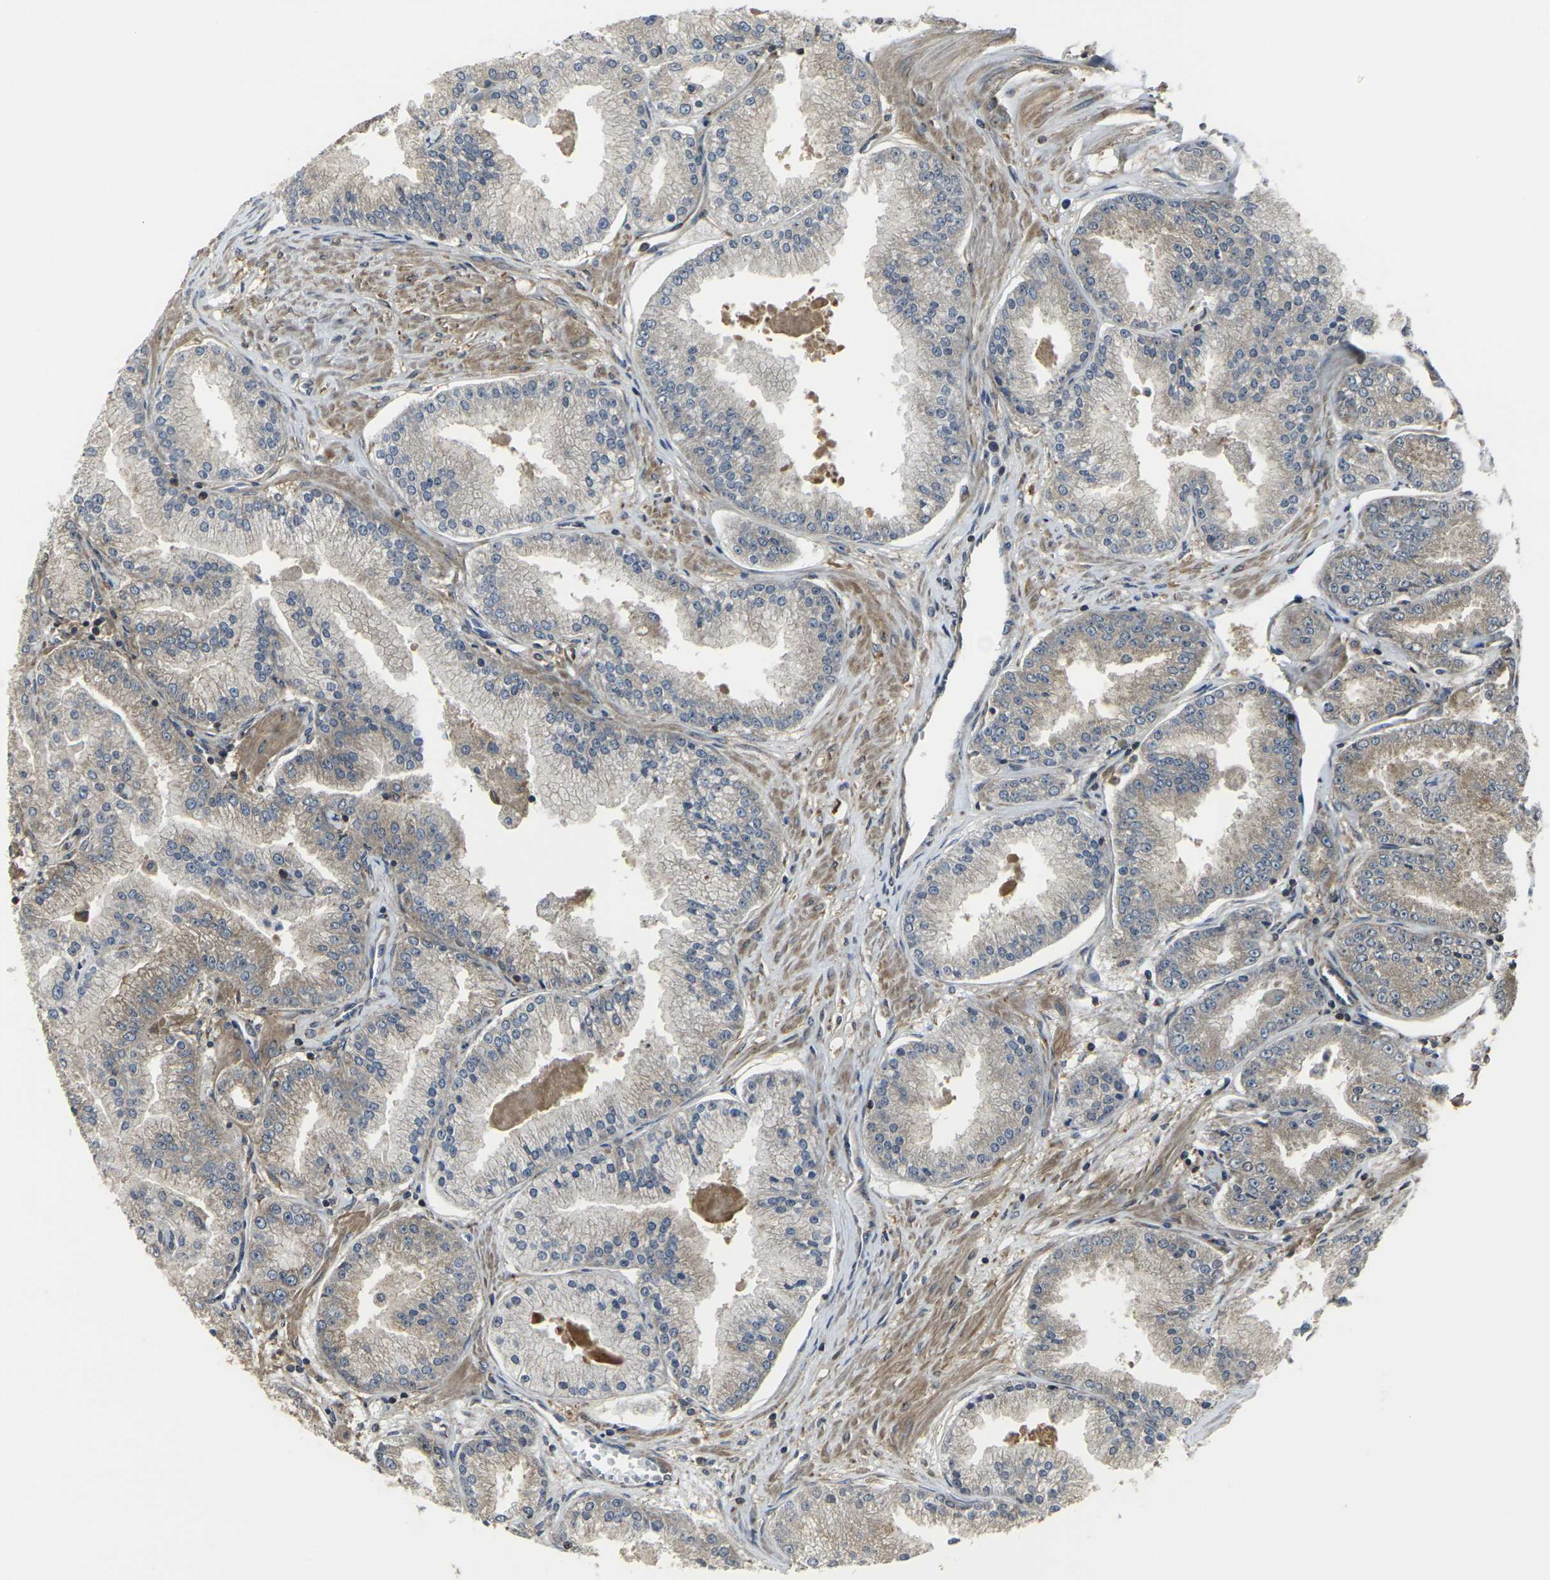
{"staining": {"intensity": "weak", "quantity": ">75%", "location": "cytoplasmic/membranous"}, "tissue": "prostate cancer", "cell_type": "Tumor cells", "image_type": "cancer", "snomed": [{"axis": "morphology", "description": "Adenocarcinoma, High grade"}, {"axis": "topography", "description": "Prostate"}], "caption": "A brown stain labels weak cytoplasmic/membranous staining of a protein in high-grade adenocarcinoma (prostate) tumor cells.", "gene": "PRKACB", "patient": {"sex": "male", "age": 61}}